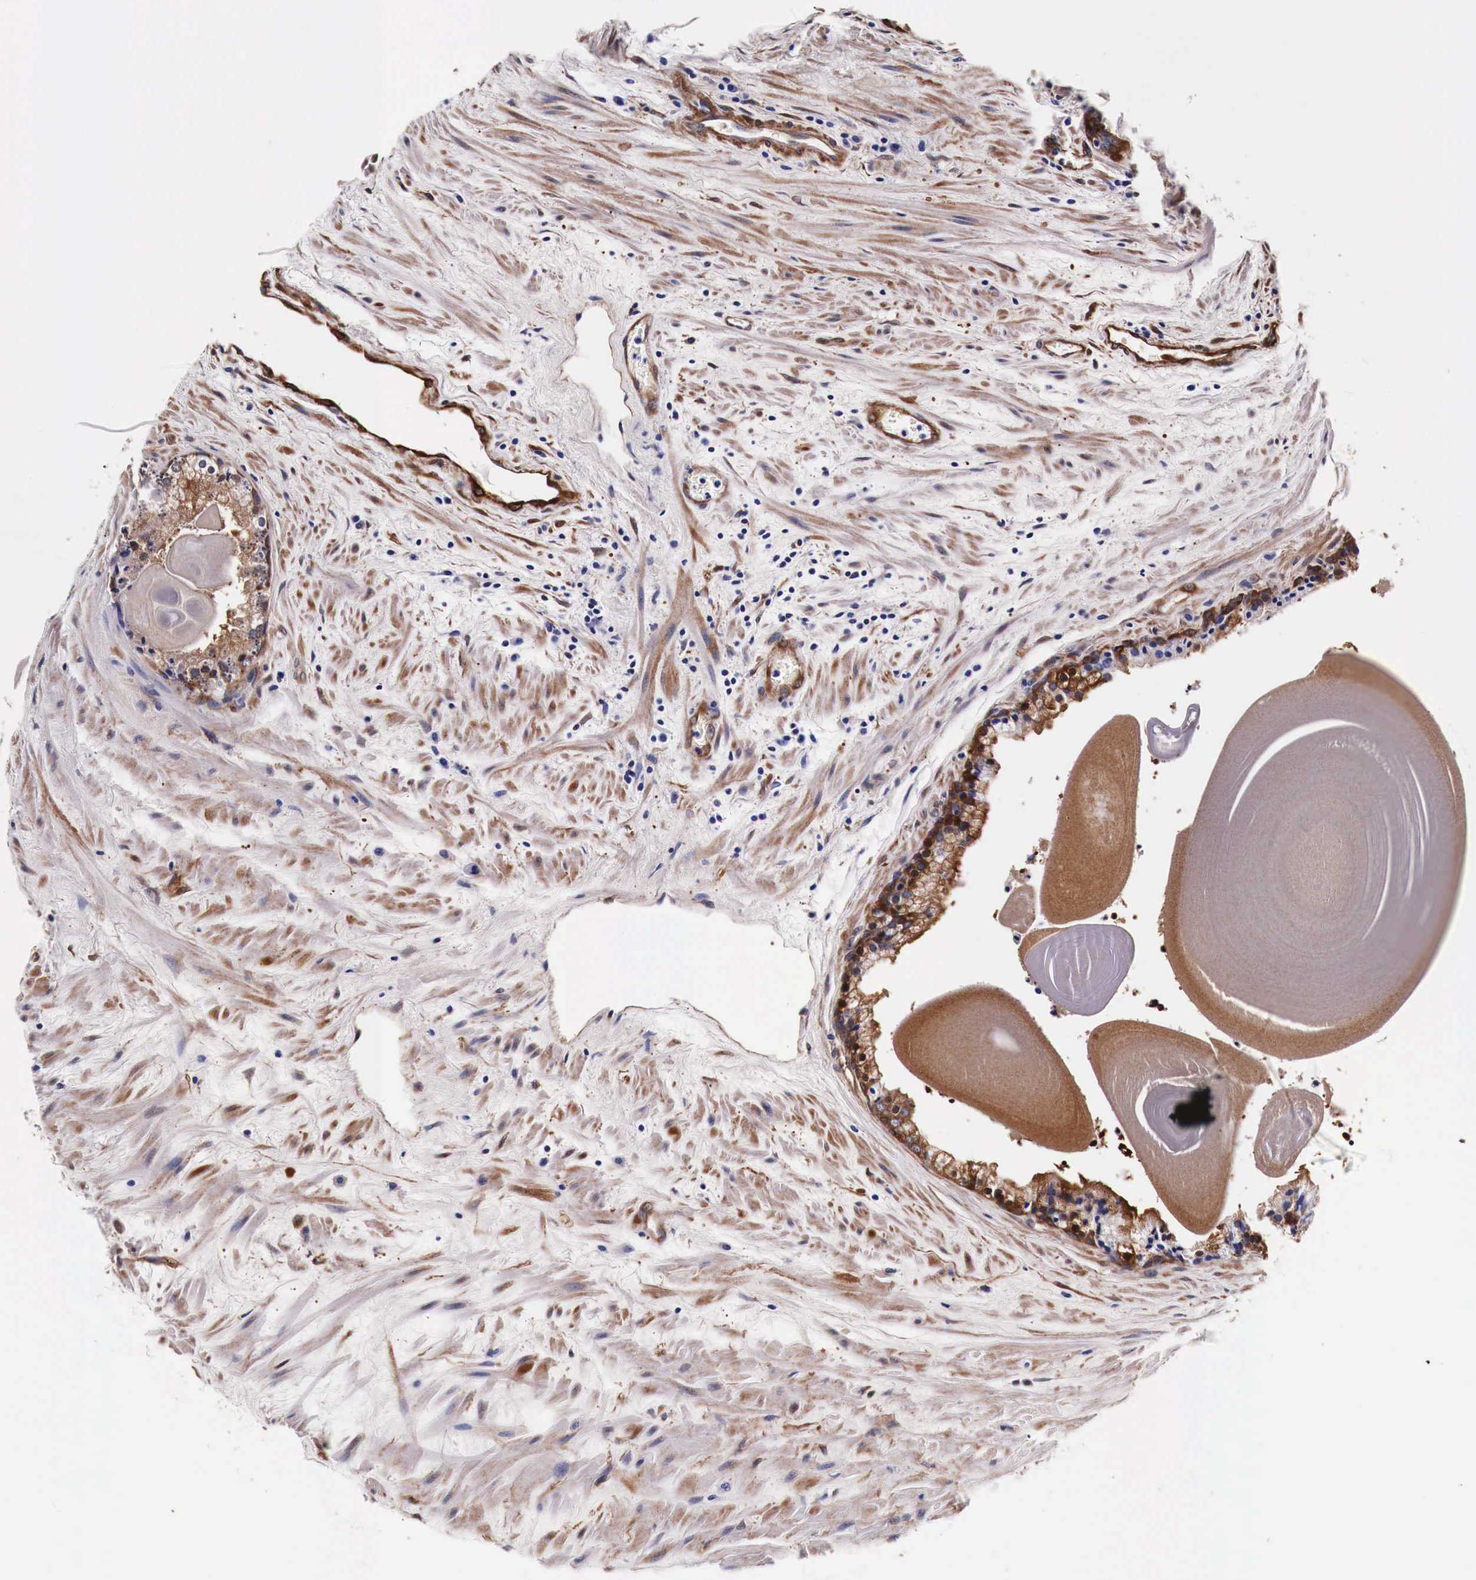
{"staining": {"intensity": "moderate", "quantity": ">75%", "location": "cytoplasmic/membranous"}, "tissue": "prostate", "cell_type": "Glandular cells", "image_type": "normal", "snomed": [{"axis": "morphology", "description": "Normal tissue, NOS"}, {"axis": "topography", "description": "Prostate"}], "caption": "Immunohistochemical staining of unremarkable human prostate shows medium levels of moderate cytoplasmic/membranous expression in about >75% of glandular cells. The protein of interest is shown in brown color, while the nuclei are stained blue.", "gene": "HSPB1", "patient": {"sex": "male", "age": 65}}